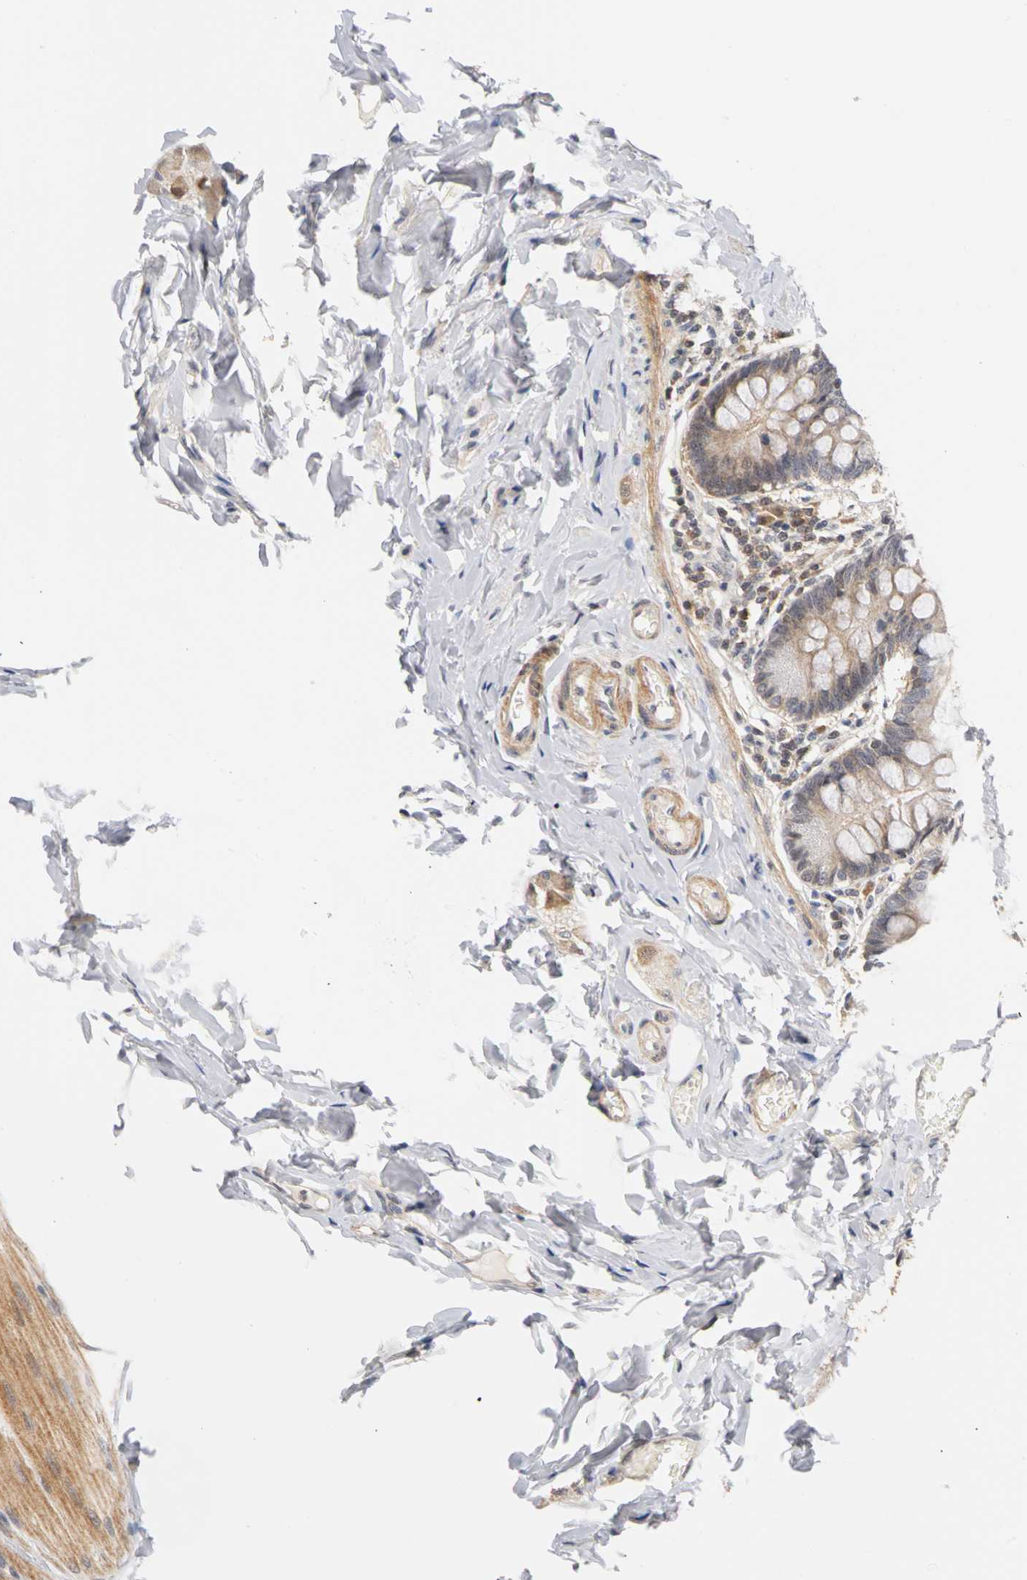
{"staining": {"intensity": "moderate", "quantity": "25%-75%", "location": "cytoplasmic/membranous,nuclear"}, "tissue": "small intestine", "cell_type": "Glandular cells", "image_type": "normal", "snomed": [{"axis": "morphology", "description": "Normal tissue, NOS"}, {"axis": "topography", "description": "Small intestine"}], "caption": "Small intestine stained with immunohistochemistry (IHC) displays moderate cytoplasmic/membranous,nuclear positivity in approximately 25%-75% of glandular cells.", "gene": "UBE2M", "patient": {"sex": "male", "age": 41}}